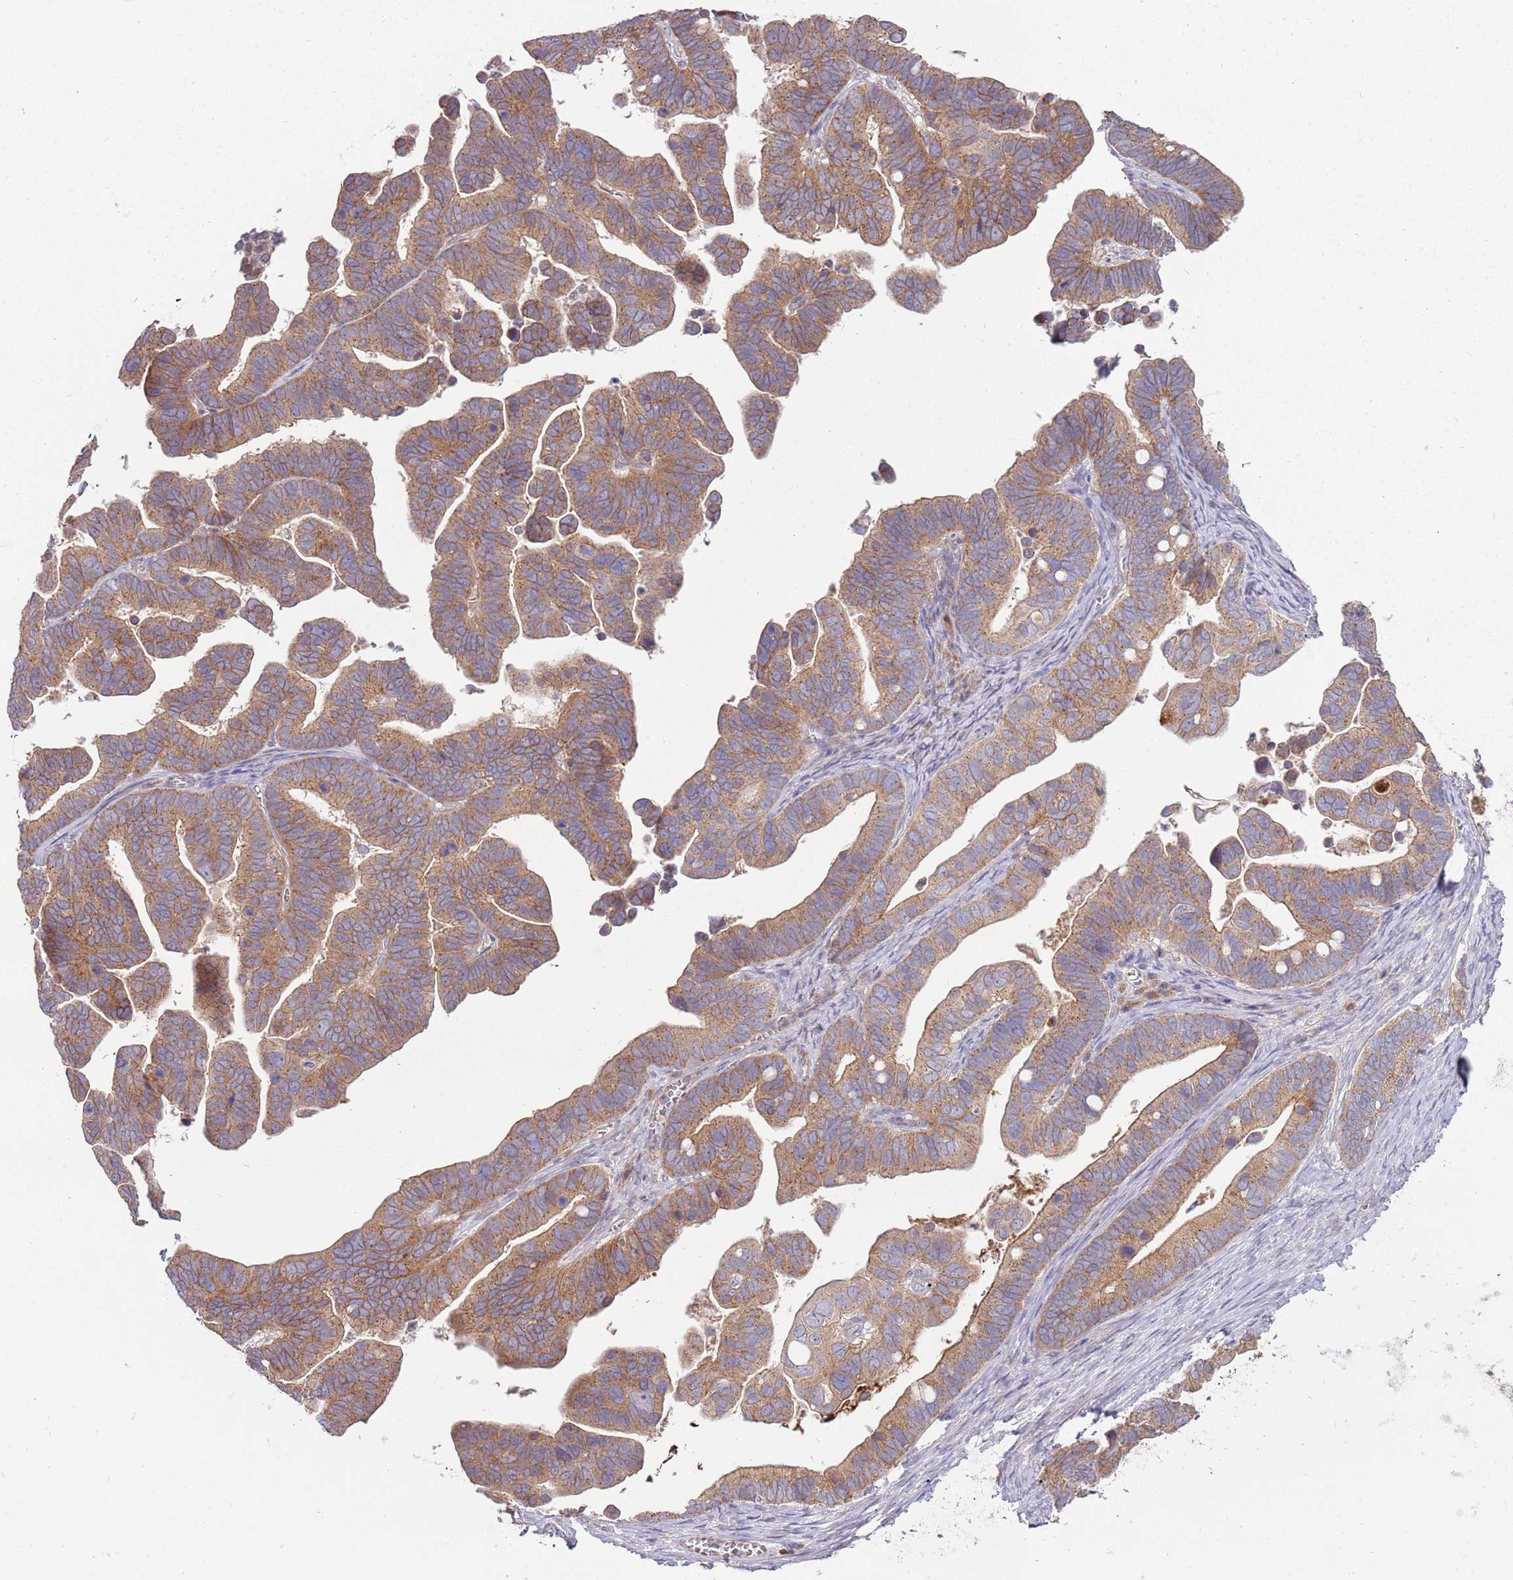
{"staining": {"intensity": "moderate", "quantity": ">75%", "location": "cytoplasmic/membranous"}, "tissue": "ovarian cancer", "cell_type": "Tumor cells", "image_type": "cancer", "snomed": [{"axis": "morphology", "description": "Cystadenocarcinoma, serous, NOS"}, {"axis": "topography", "description": "Ovary"}], "caption": "Protein expression analysis of human ovarian cancer reveals moderate cytoplasmic/membranous positivity in approximately >75% of tumor cells.", "gene": "SPATA31D1", "patient": {"sex": "female", "age": 56}}